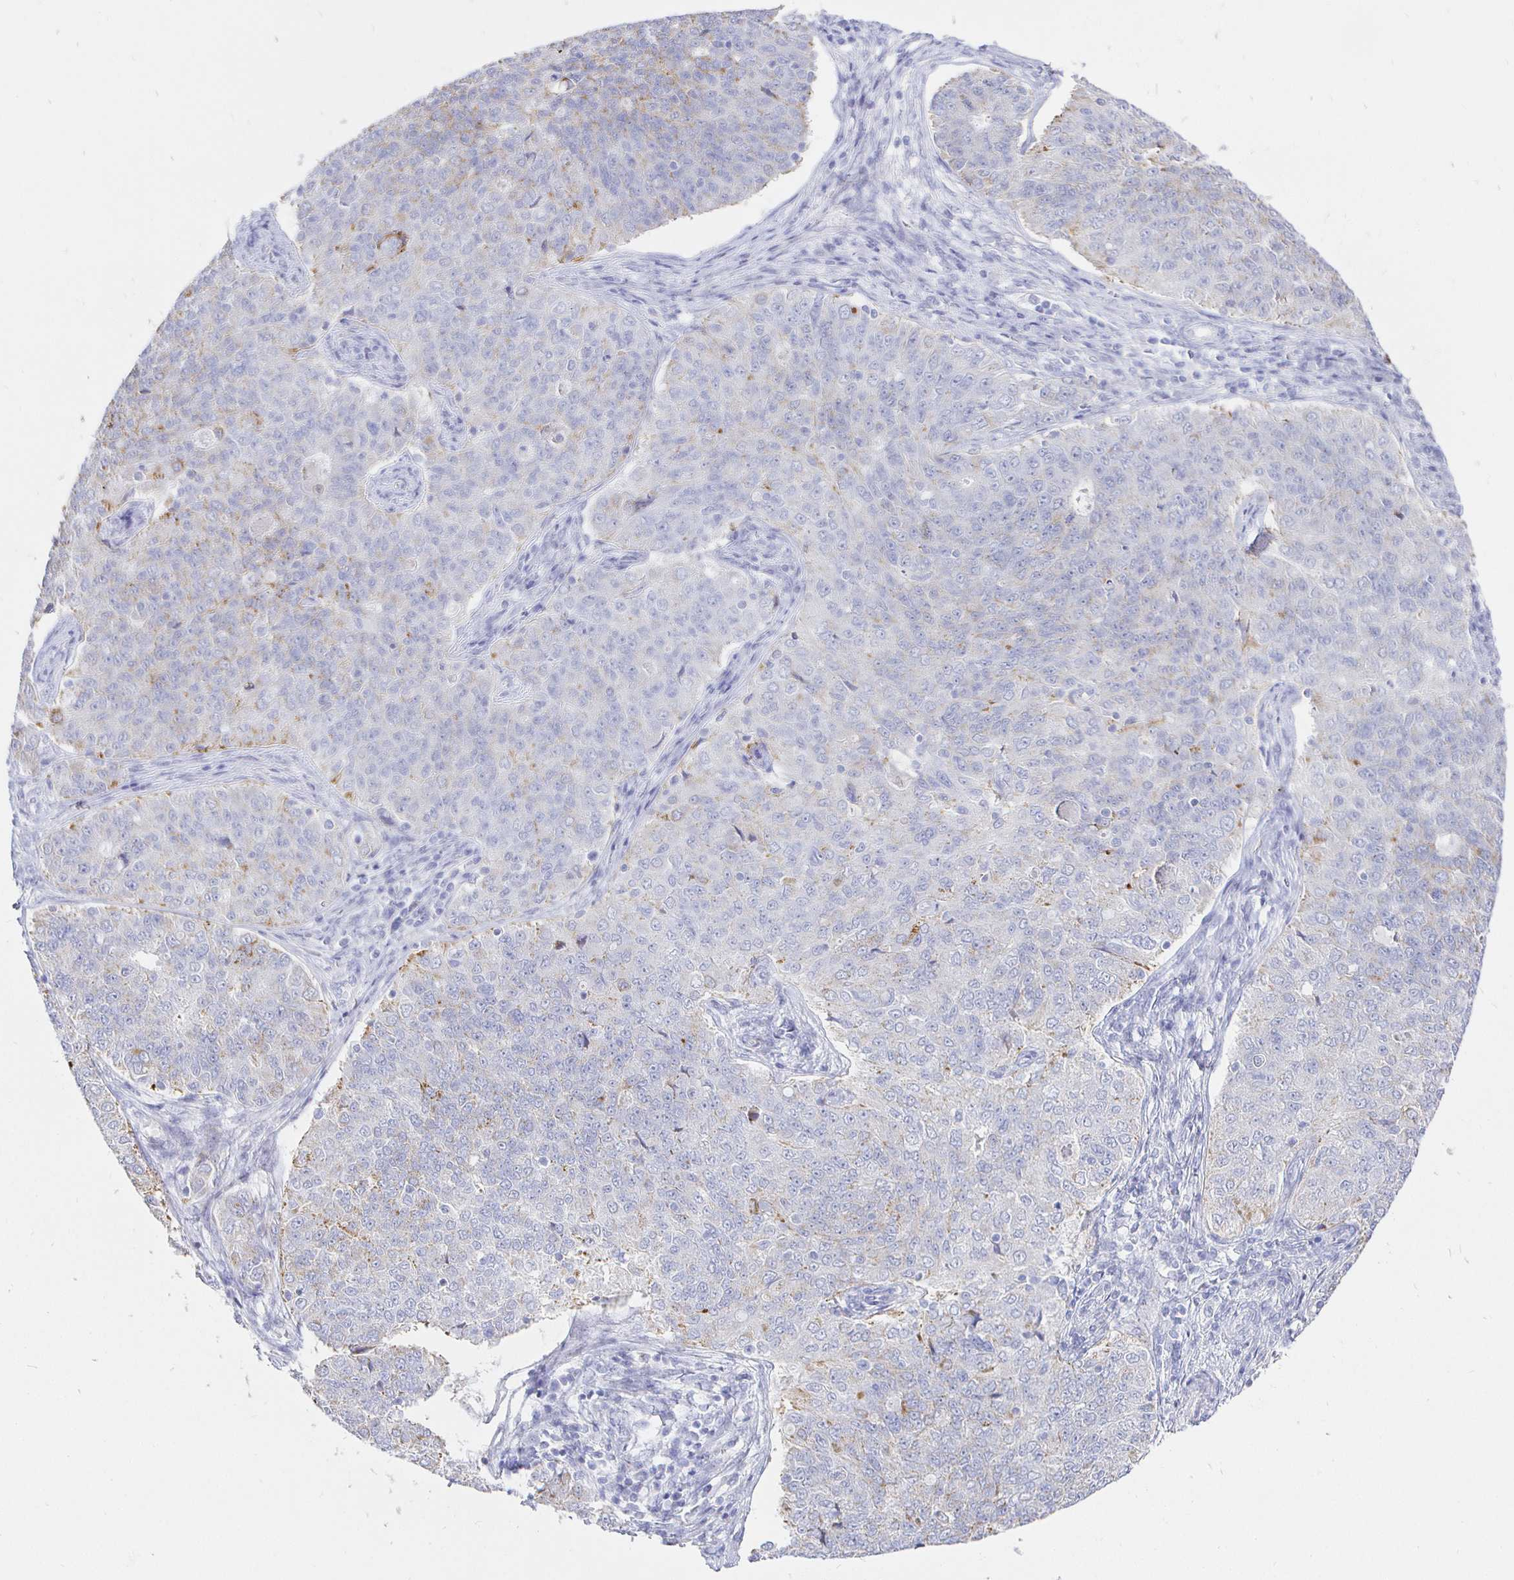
{"staining": {"intensity": "weak", "quantity": "<25%", "location": "cytoplasmic/membranous"}, "tissue": "endometrial cancer", "cell_type": "Tumor cells", "image_type": "cancer", "snomed": [{"axis": "morphology", "description": "Adenocarcinoma, NOS"}, {"axis": "topography", "description": "Endometrium"}], "caption": "Adenocarcinoma (endometrial) was stained to show a protein in brown. There is no significant positivity in tumor cells.", "gene": "CR2", "patient": {"sex": "female", "age": 43}}